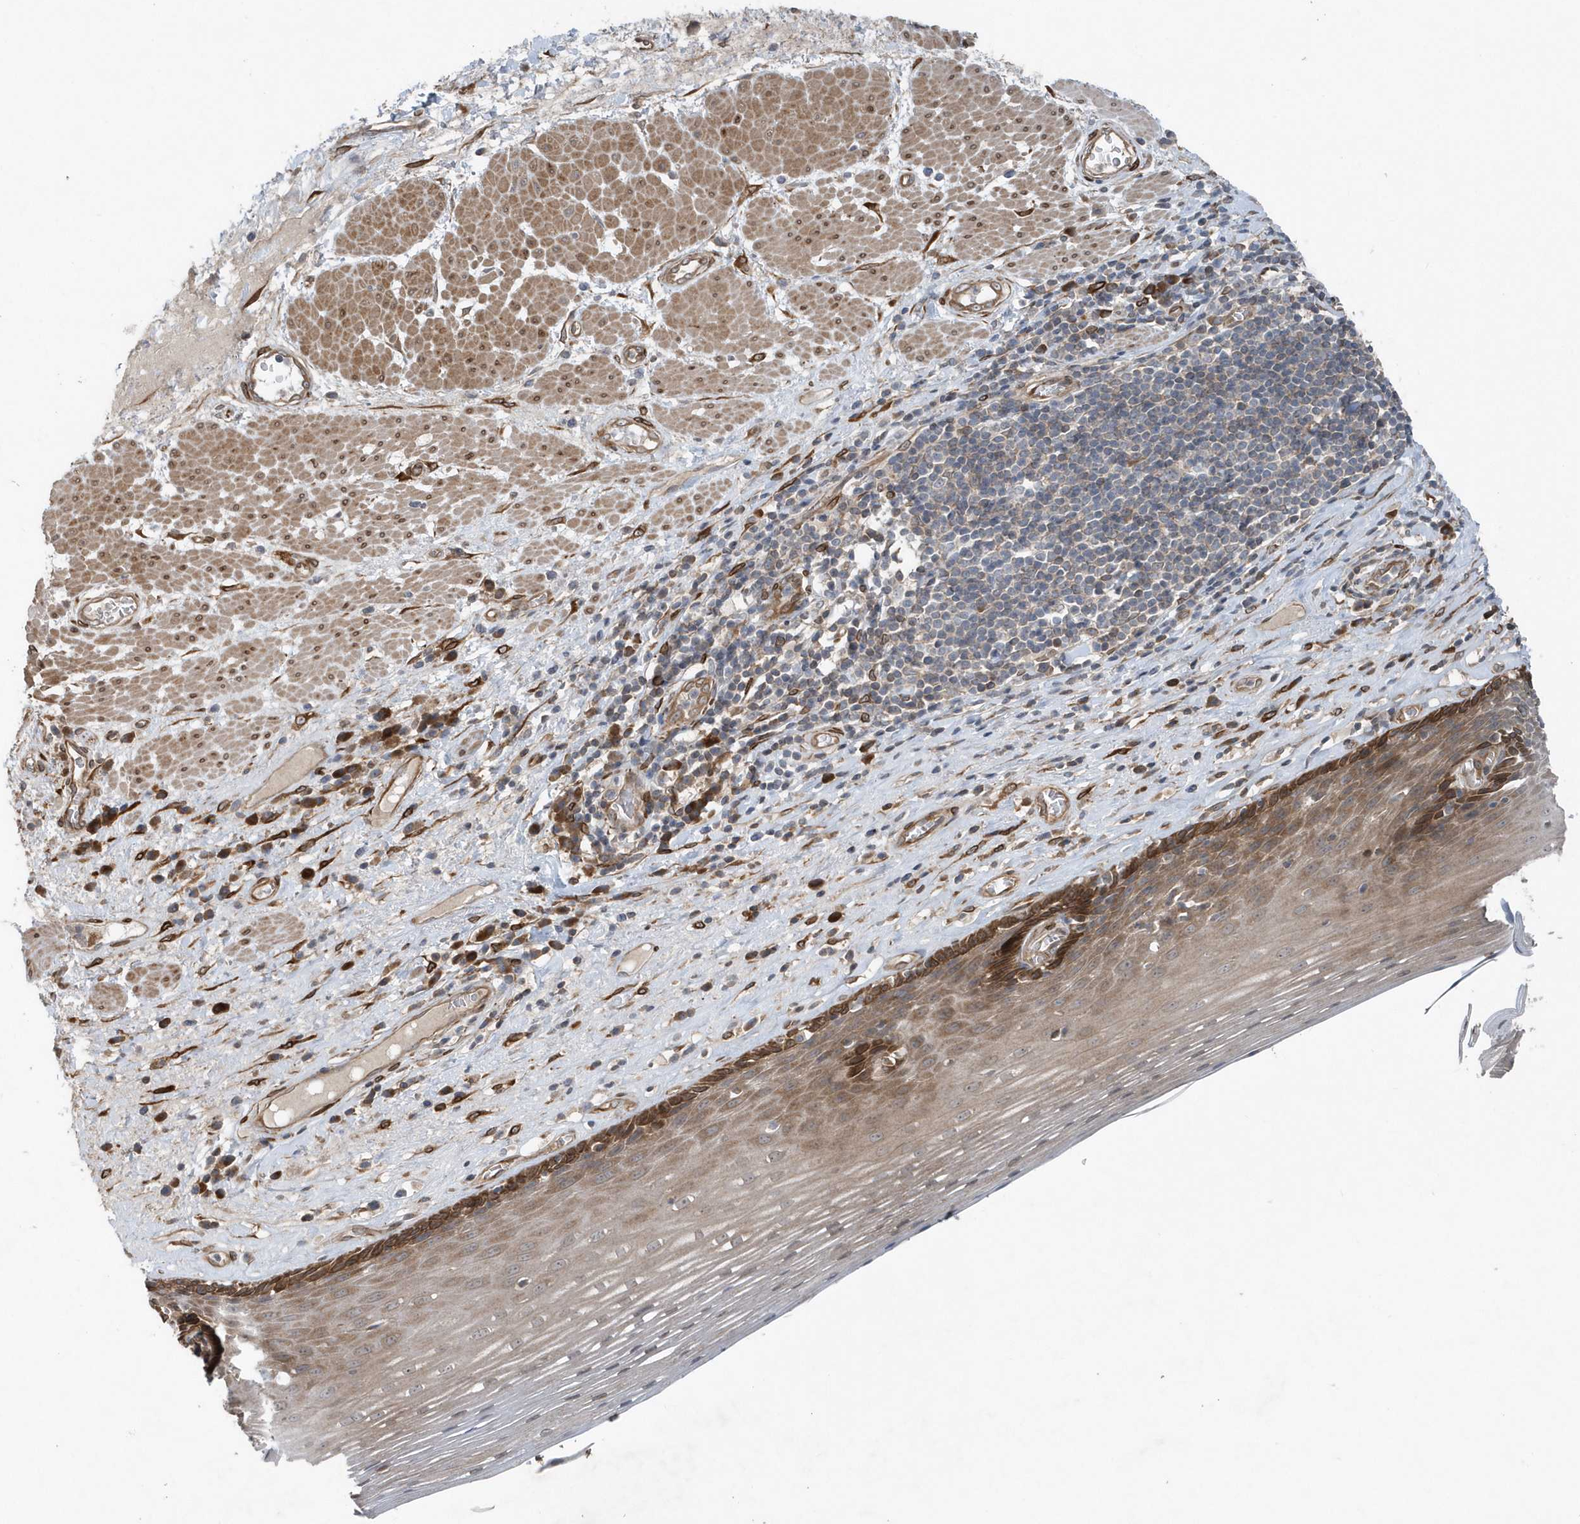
{"staining": {"intensity": "strong", "quantity": "25%-75%", "location": "cytoplasmic/membranous"}, "tissue": "esophagus", "cell_type": "Squamous epithelial cells", "image_type": "normal", "snomed": [{"axis": "morphology", "description": "Normal tissue, NOS"}, {"axis": "topography", "description": "Esophagus"}], "caption": "Esophagus stained for a protein (brown) exhibits strong cytoplasmic/membranous positive expression in approximately 25%-75% of squamous epithelial cells.", "gene": "MCC", "patient": {"sex": "male", "age": 62}}